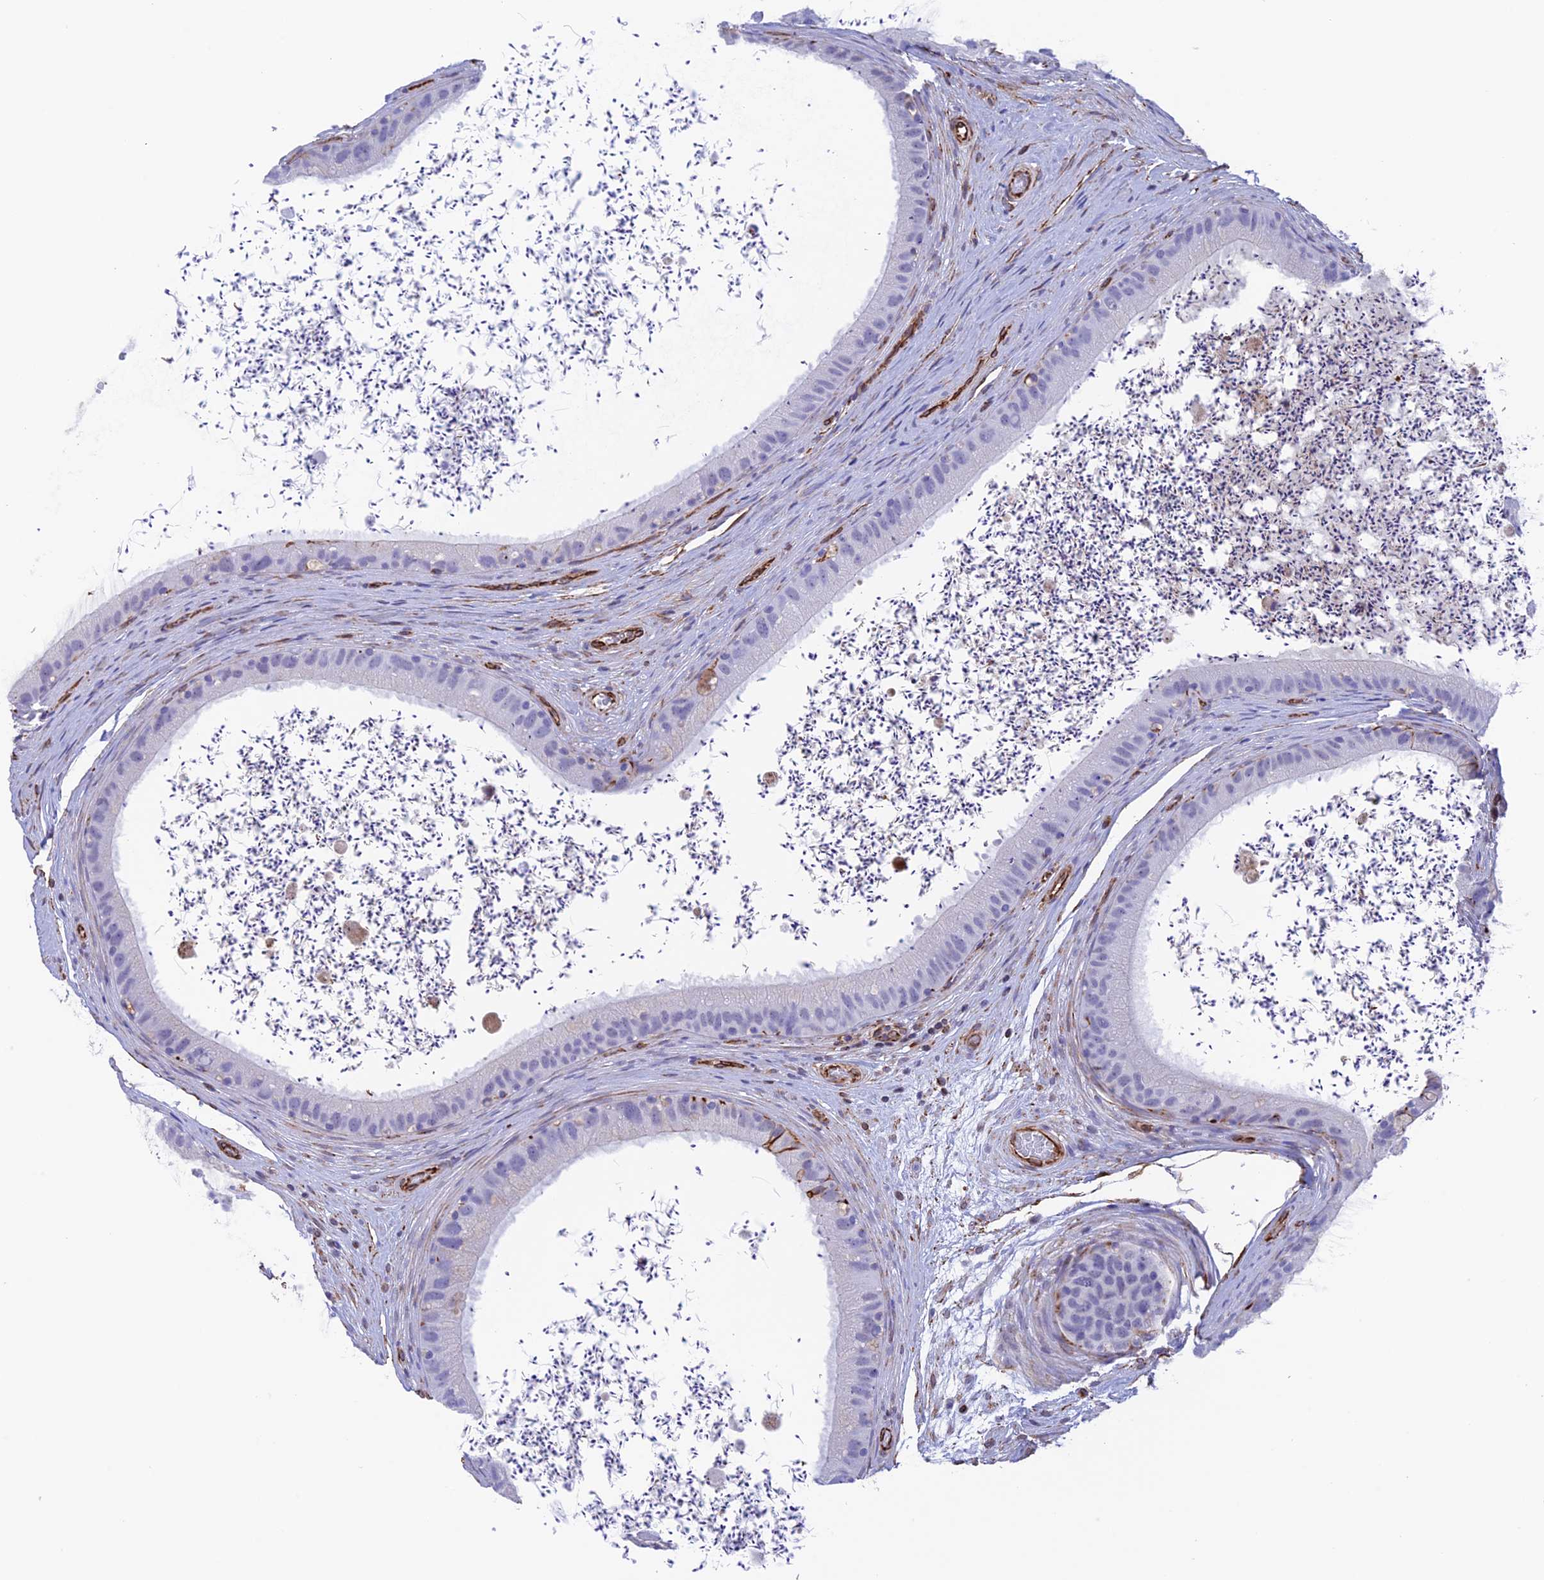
{"staining": {"intensity": "strong", "quantity": "<25%", "location": "cytoplasmic/membranous"}, "tissue": "epididymis", "cell_type": "Glandular cells", "image_type": "normal", "snomed": [{"axis": "morphology", "description": "Normal tissue, NOS"}, {"axis": "topography", "description": "Epididymis, spermatic cord, NOS"}], "caption": "The immunohistochemical stain shows strong cytoplasmic/membranous staining in glandular cells of normal epididymis. (DAB (3,3'-diaminobenzidine) IHC with brightfield microscopy, high magnification).", "gene": "ZNF652", "patient": {"sex": "male", "age": 50}}